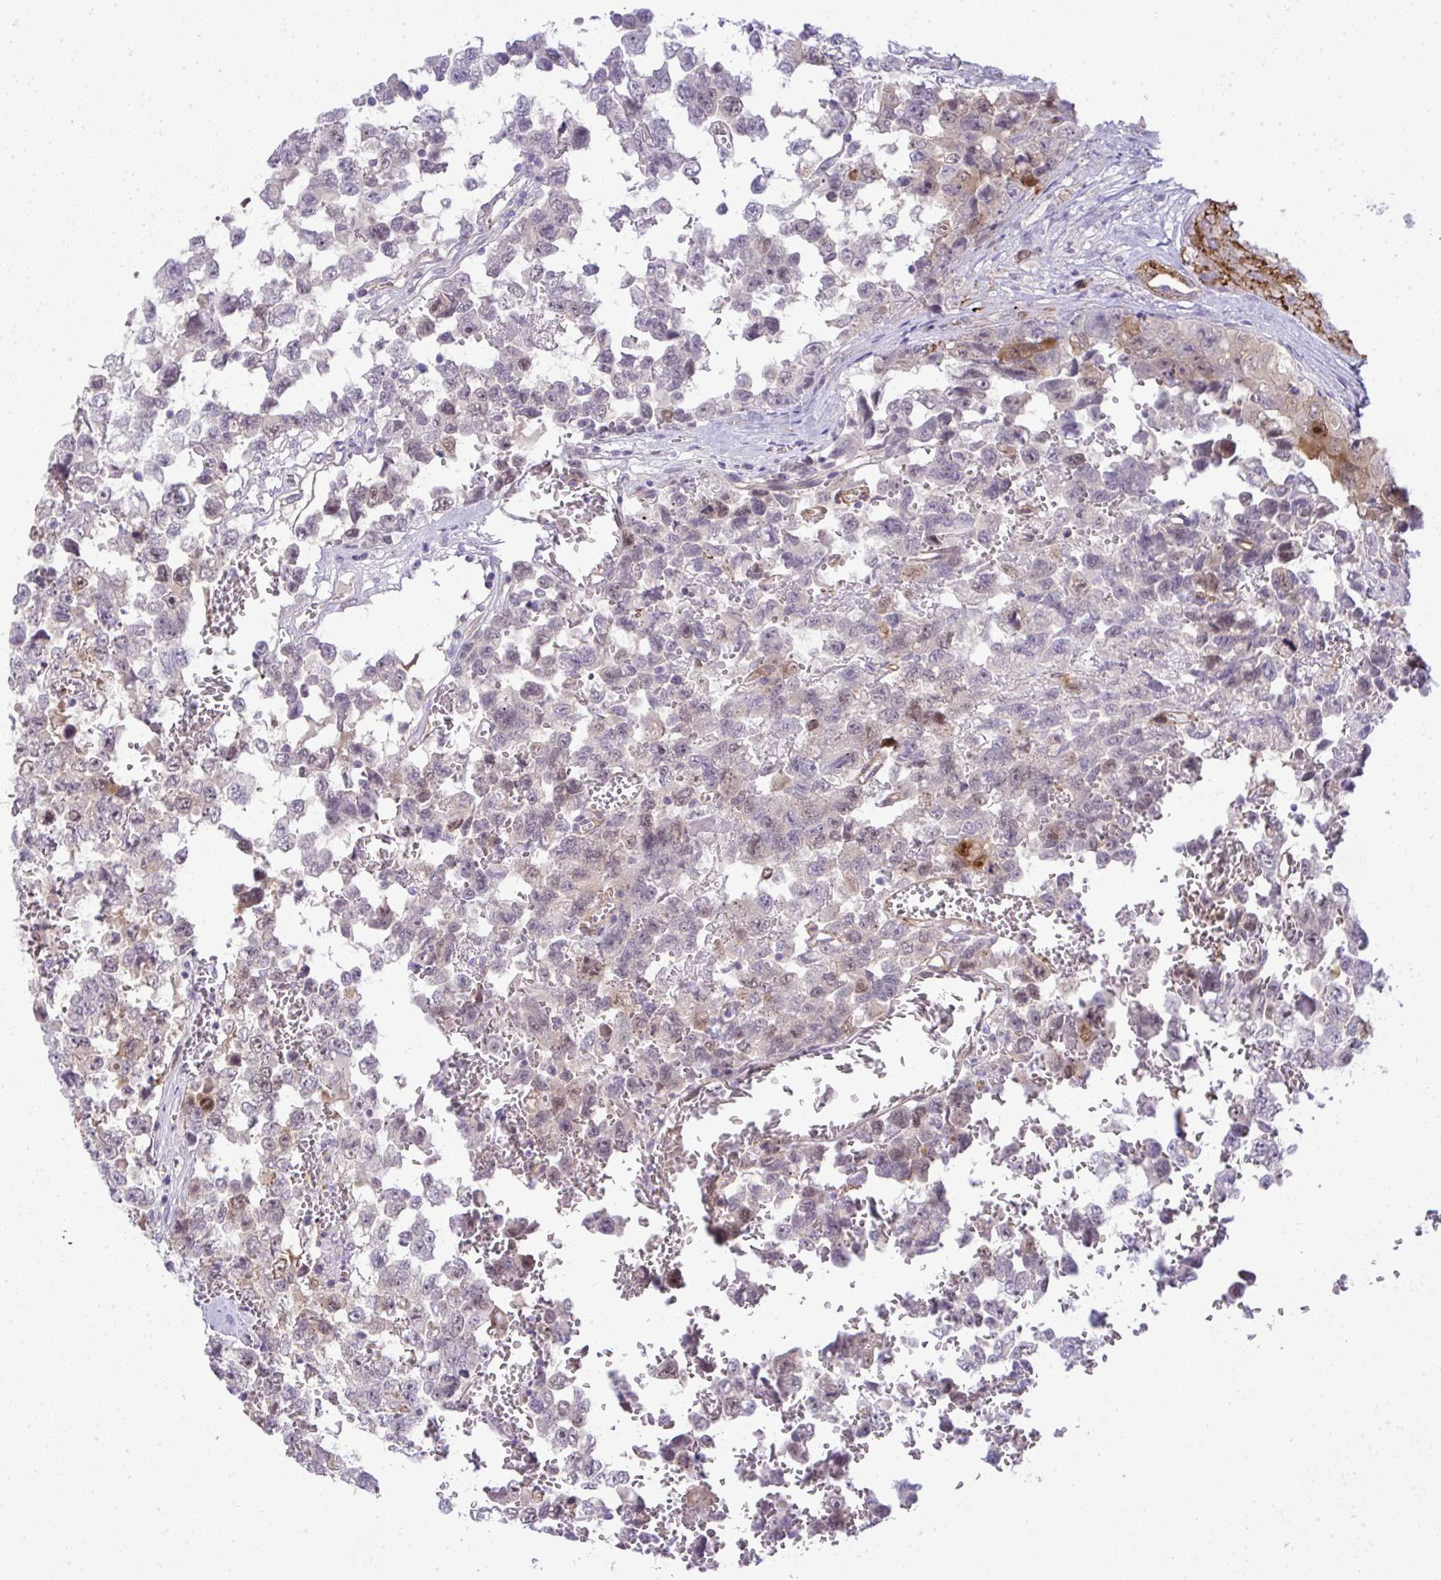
{"staining": {"intensity": "weak", "quantity": "<25%", "location": "cytoplasmic/membranous,nuclear"}, "tissue": "testis cancer", "cell_type": "Tumor cells", "image_type": "cancer", "snomed": [{"axis": "morphology", "description": "Carcinoma, Embryonal, NOS"}, {"axis": "topography", "description": "Testis"}], "caption": "Tumor cells are negative for protein expression in human testis embryonal carcinoma.", "gene": "UBE2S", "patient": {"sex": "male", "age": 18}}